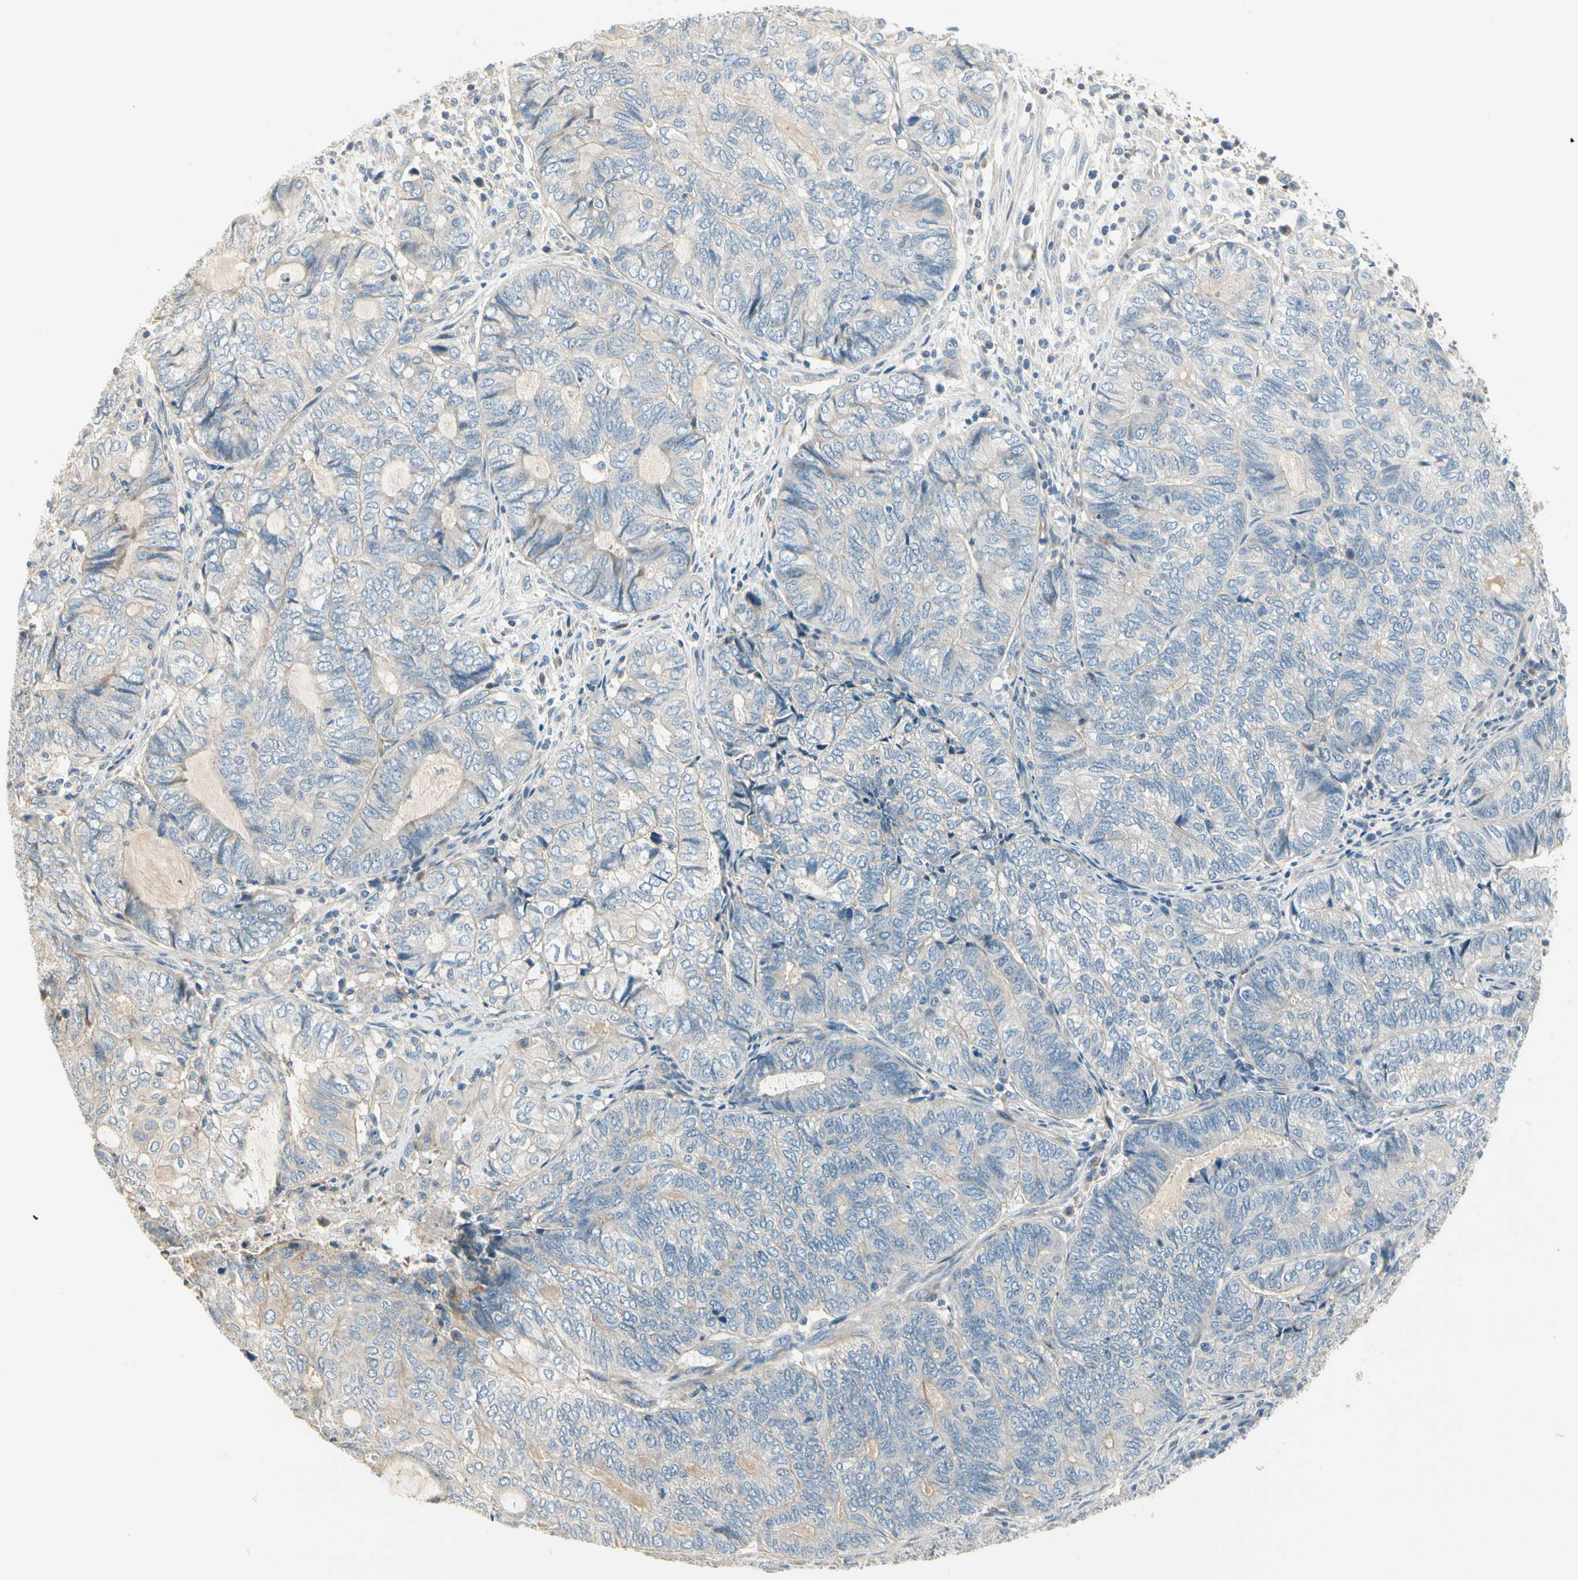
{"staining": {"intensity": "negative", "quantity": "none", "location": "none"}, "tissue": "endometrial cancer", "cell_type": "Tumor cells", "image_type": "cancer", "snomed": [{"axis": "morphology", "description": "Adenocarcinoma, NOS"}, {"axis": "topography", "description": "Uterus"}, {"axis": "topography", "description": "Endometrium"}], "caption": "Immunohistochemistry (IHC) of human endometrial cancer (adenocarcinoma) exhibits no expression in tumor cells.", "gene": "ADGRA3", "patient": {"sex": "female", "age": 70}}